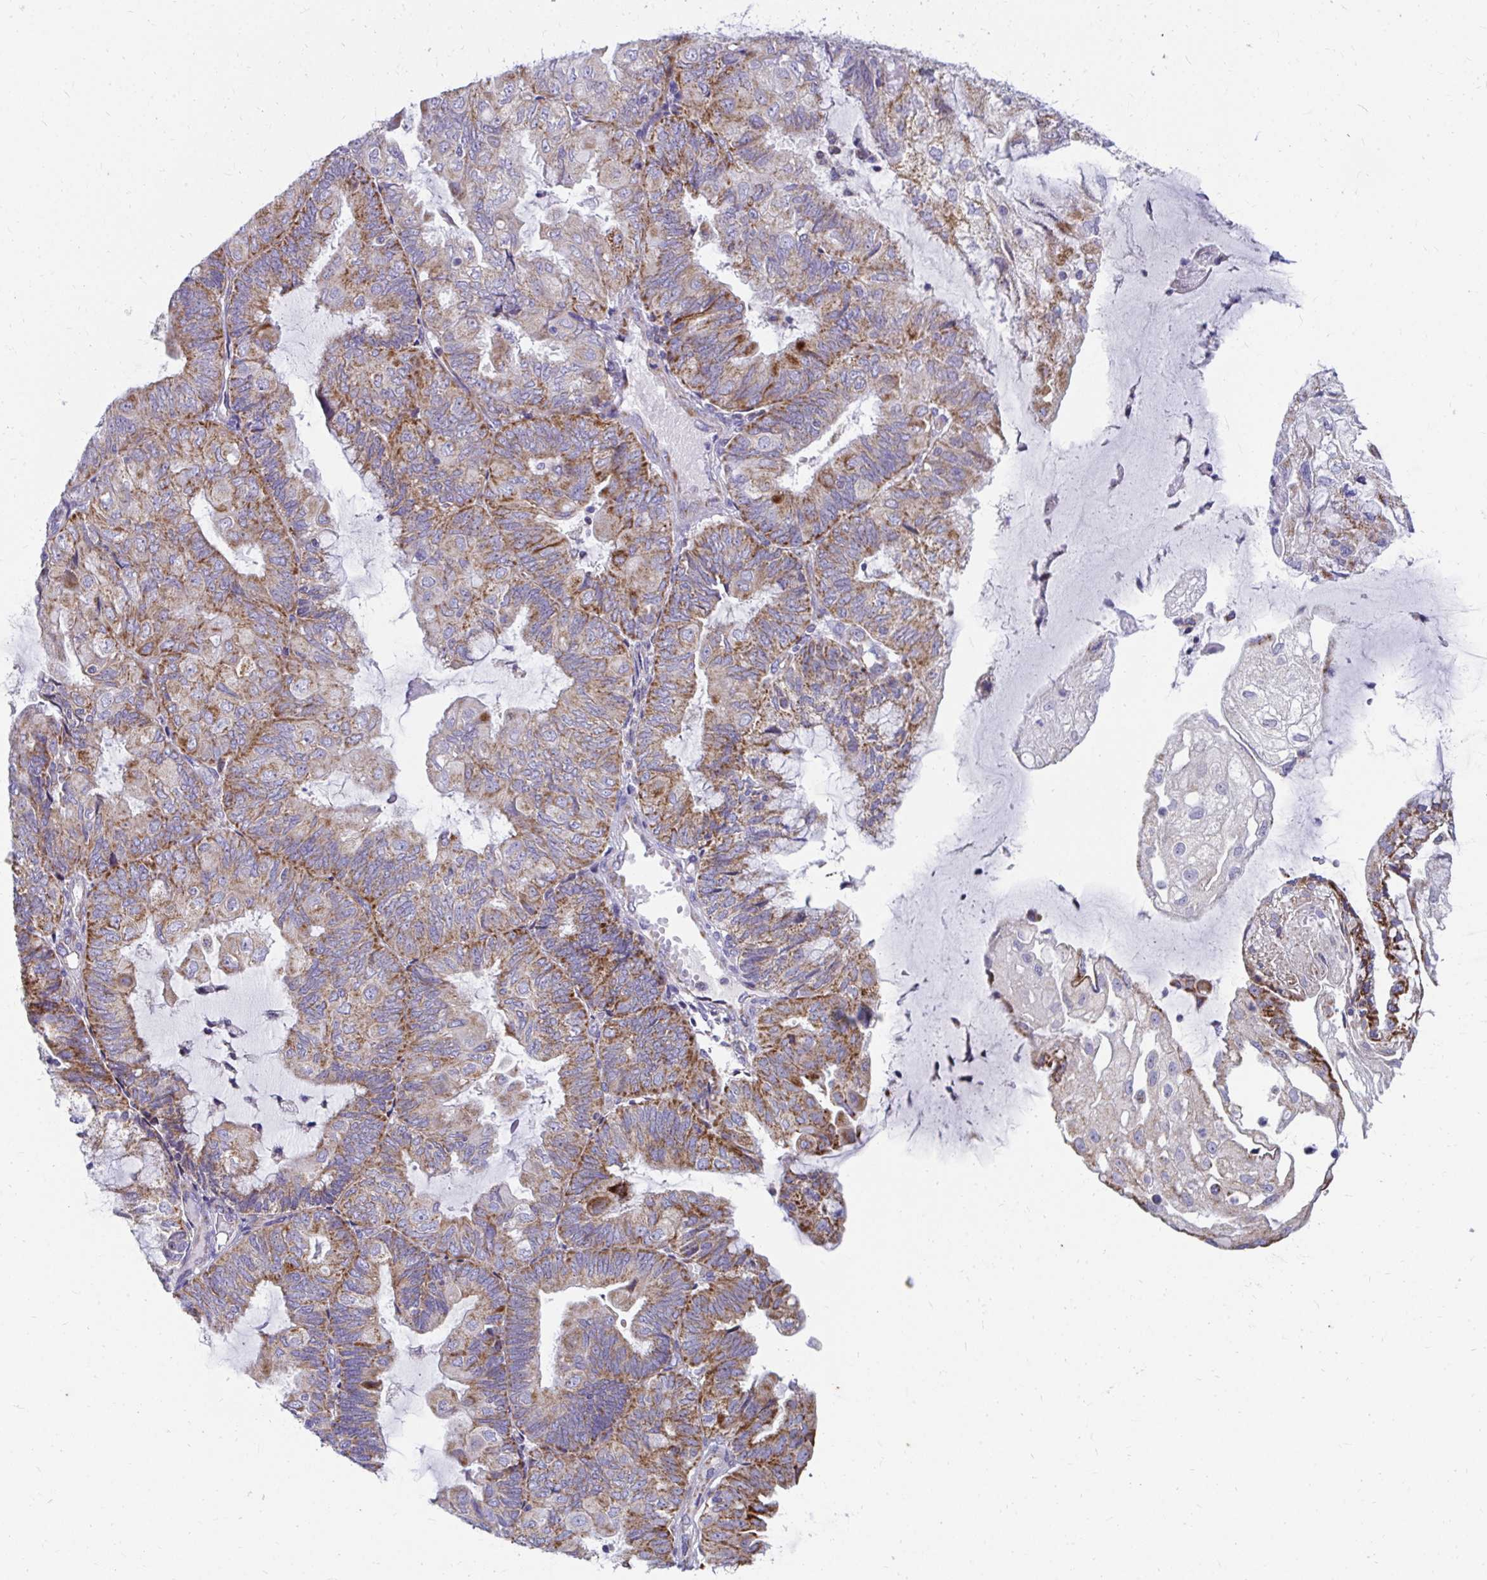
{"staining": {"intensity": "strong", "quantity": ">75%", "location": "cytoplasmic/membranous"}, "tissue": "endometrial cancer", "cell_type": "Tumor cells", "image_type": "cancer", "snomed": [{"axis": "morphology", "description": "Adenocarcinoma, NOS"}, {"axis": "topography", "description": "Endometrium"}], "caption": "A high amount of strong cytoplasmic/membranous positivity is seen in about >75% of tumor cells in endometrial cancer (adenocarcinoma) tissue.", "gene": "EXOC5", "patient": {"sex": "female", "age": 81}}